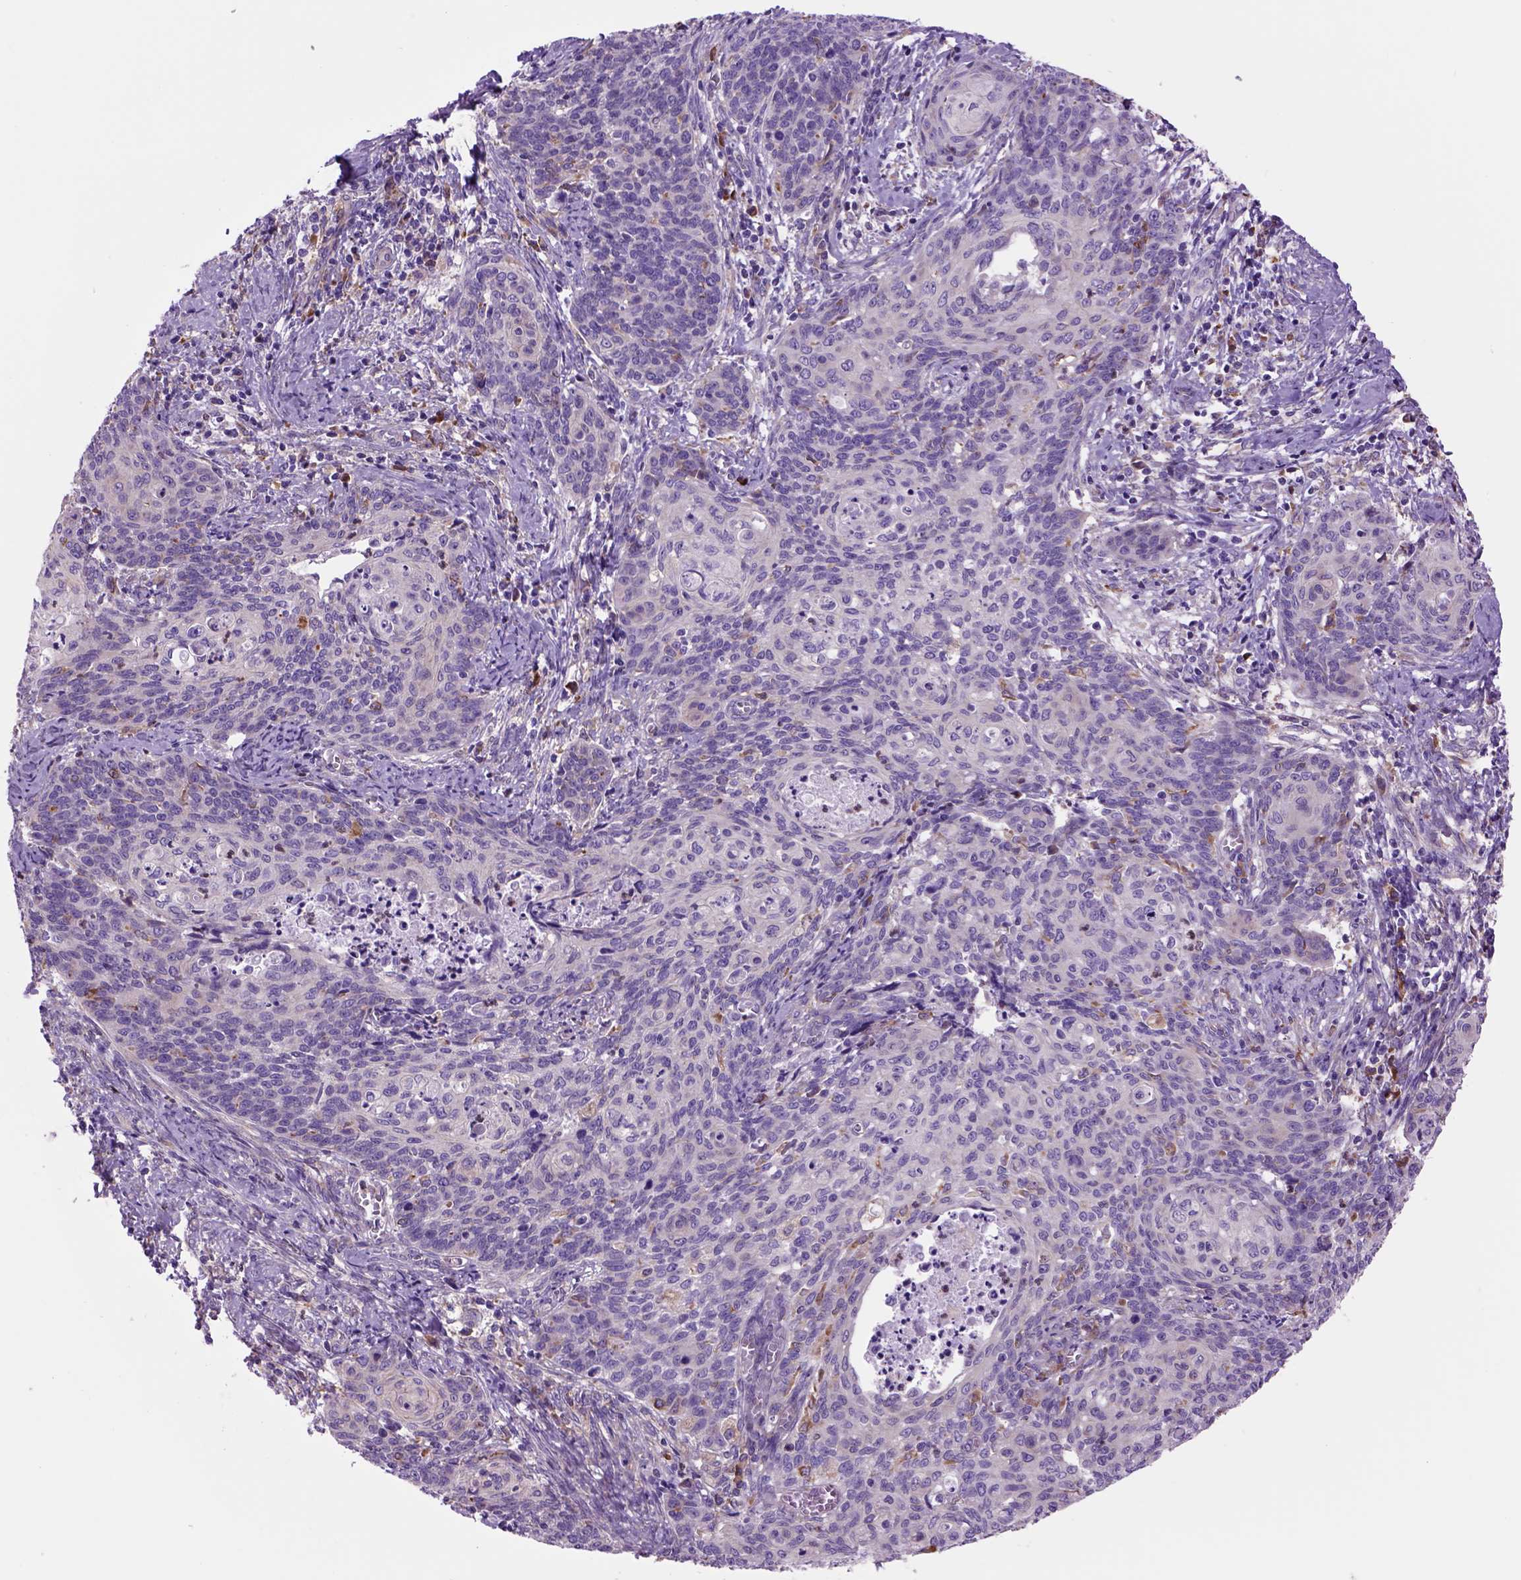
{"staining": {"intensity": "negative", "quantity": "none", "location": "none"}, "tissue": "cervical cancer", "cell_type": "Tumor cells", "image_type": "cancer", "snomed": [{"axis": "morphology", "description": "Normal tissue, NOS"}, {"axis": "morphology", "description": "Squamous cell carcinoma, NOS"}, {"axis": "topography", "description": "Cervix"}], "caption": "The photomicrograph reveals no significant positivity in tumor cells of cervical cancer (squamous cell carcinoma).", "gene": "PIAS3", "patient": {"sex": "female", "age": 39}}